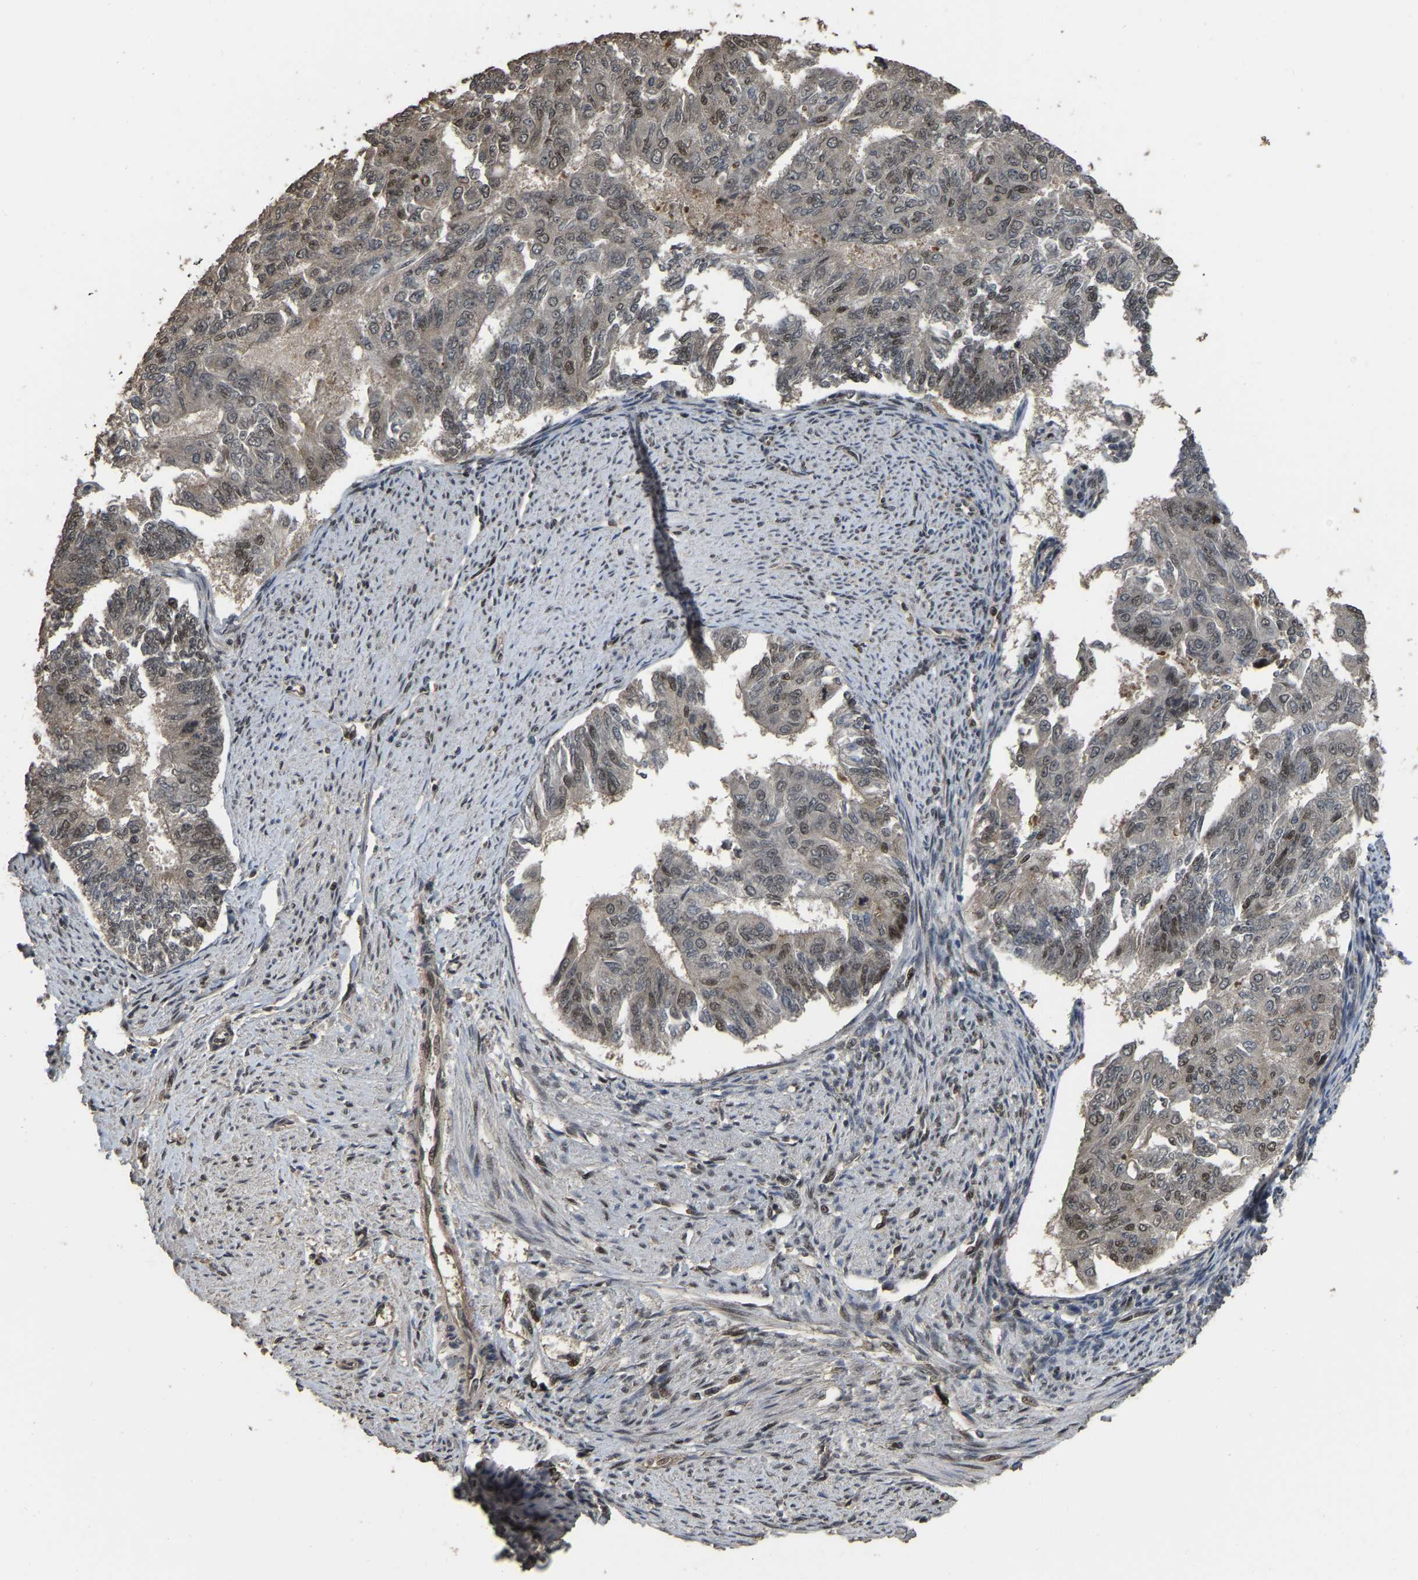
{"staining": {"intensity": "weak", "quantity": "25%-75%", "location": "nuclear"}, "tissue": "endometrial cancer", "cell_type": "Tumor cells", "image_type": "cancer", "snomed": [{"axis": "morphology", "description": "Adenocarcinoma, NOS"}, {"axis": "topography", "description": "Endometrium"}], "caption": "Tumor cells reveal low levels of weak nuclear positivity in approximately 25%-75% of cells in endometrial cancer.", "gene": "ARHGAP23", "patient": {"sex": "female", "age": 32}}